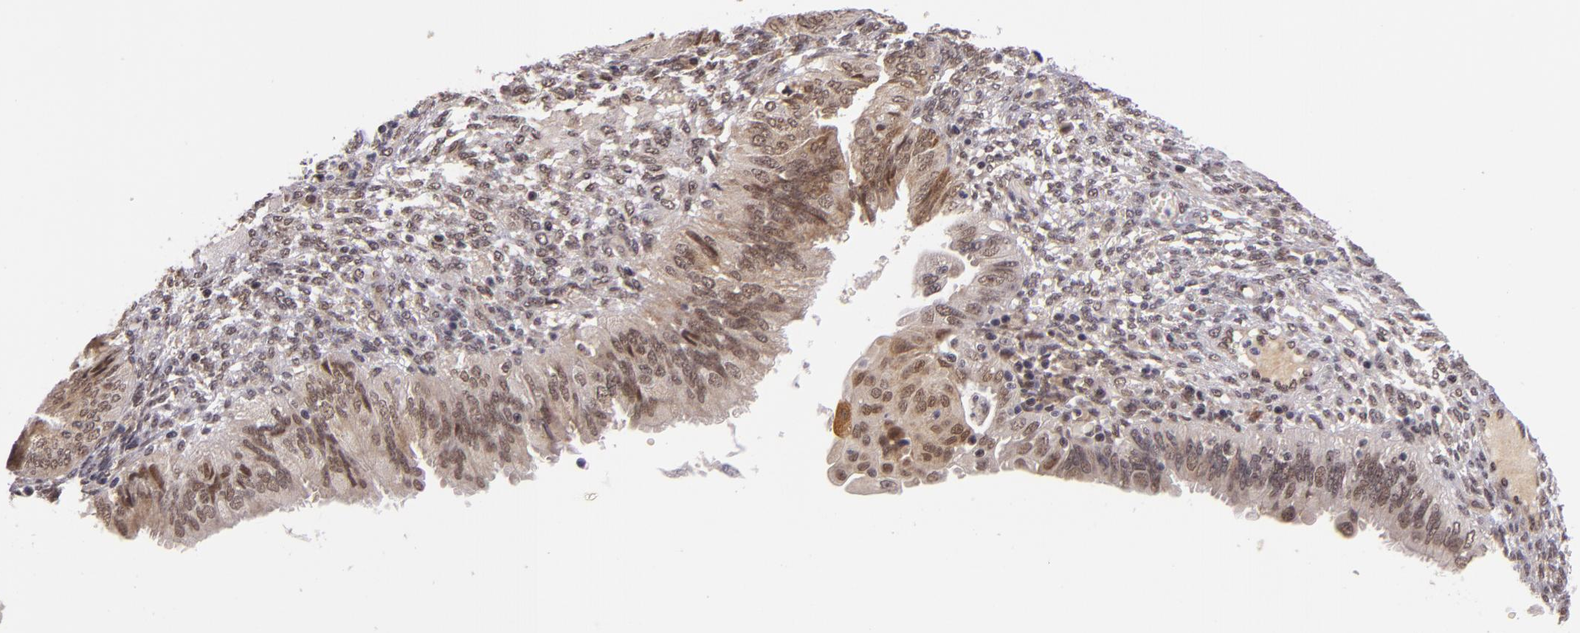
{"staining": {"intensity": "weak", "quantity": "25%-75%", "location": "cytoplasmic/membranous"}, "tissue": "endometrial cancer", "cell_type": "Tumor cells", "image_type": "cancer", "snomed": [{"axis": "morphology", "description": "Adenocarcinoma, NOS"}, {"axis": "topography", "description": "Endometrium"}], "caption": "An image showing weak cytoplasmic/membranous staining in about 25%-75% of tumor cells in adenocarcinoma (endometrial), as visualized by brown immunohistochemical staining.", "gene": "ALX1", "patient": {"sex": "female", "age": 51}}